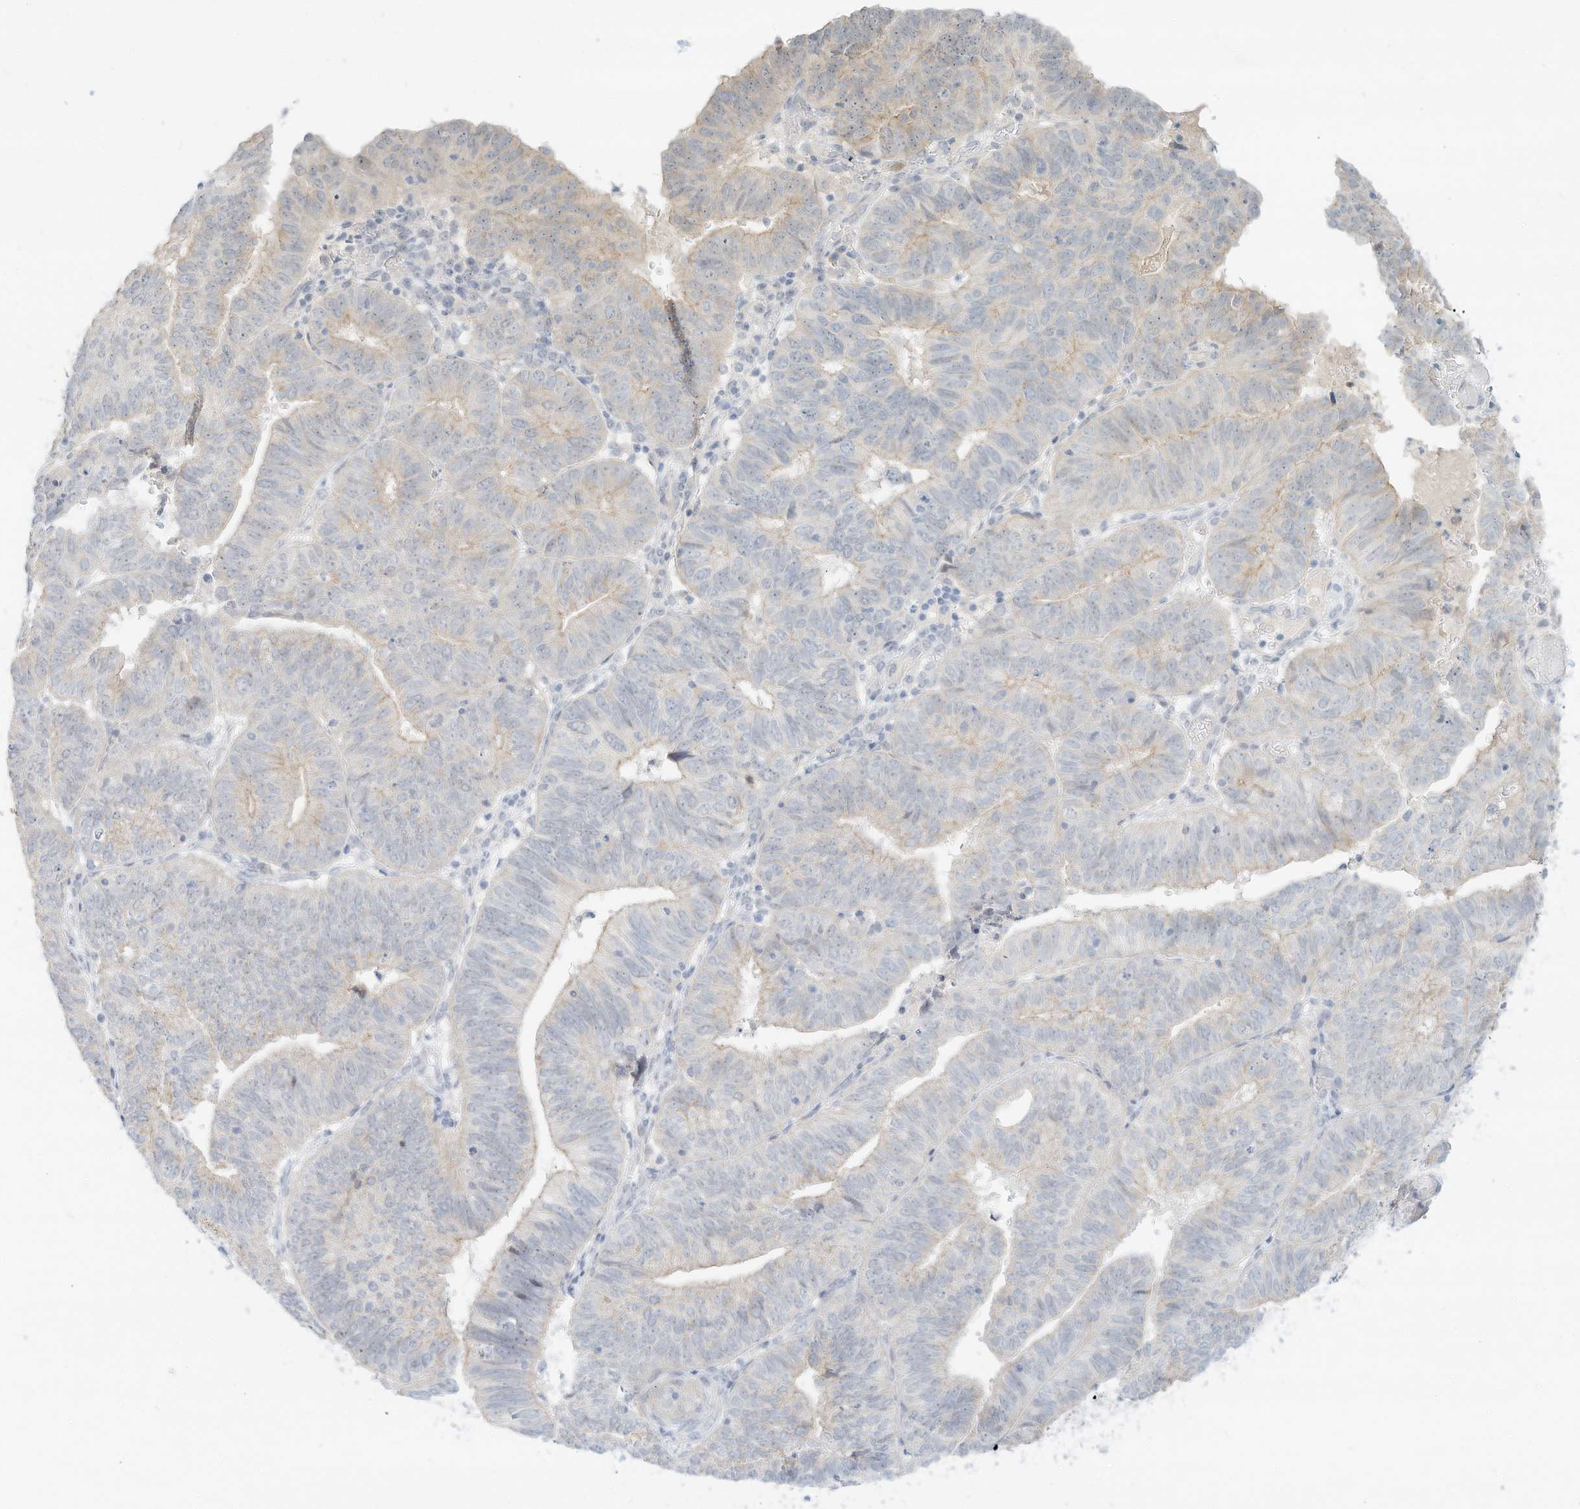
{"staining": {"intensity": "negative", "quantity": "none", "location": "none"}, "tissue": "endometrial cancer", "cell_type": "Tumor cells", "image_type": "cancer", "snomed": [{"axis": "morphology", "description": "Adenocarcinoma, NOS"}, {"axis": "topography", "description": "Uterus"}], "caption": "Tumor cells are negative for brown protein staining in endometrial cancer (adenocarcinoma).", "gene": "PAK6", "patient": {"sex": "female", "age": 77}}